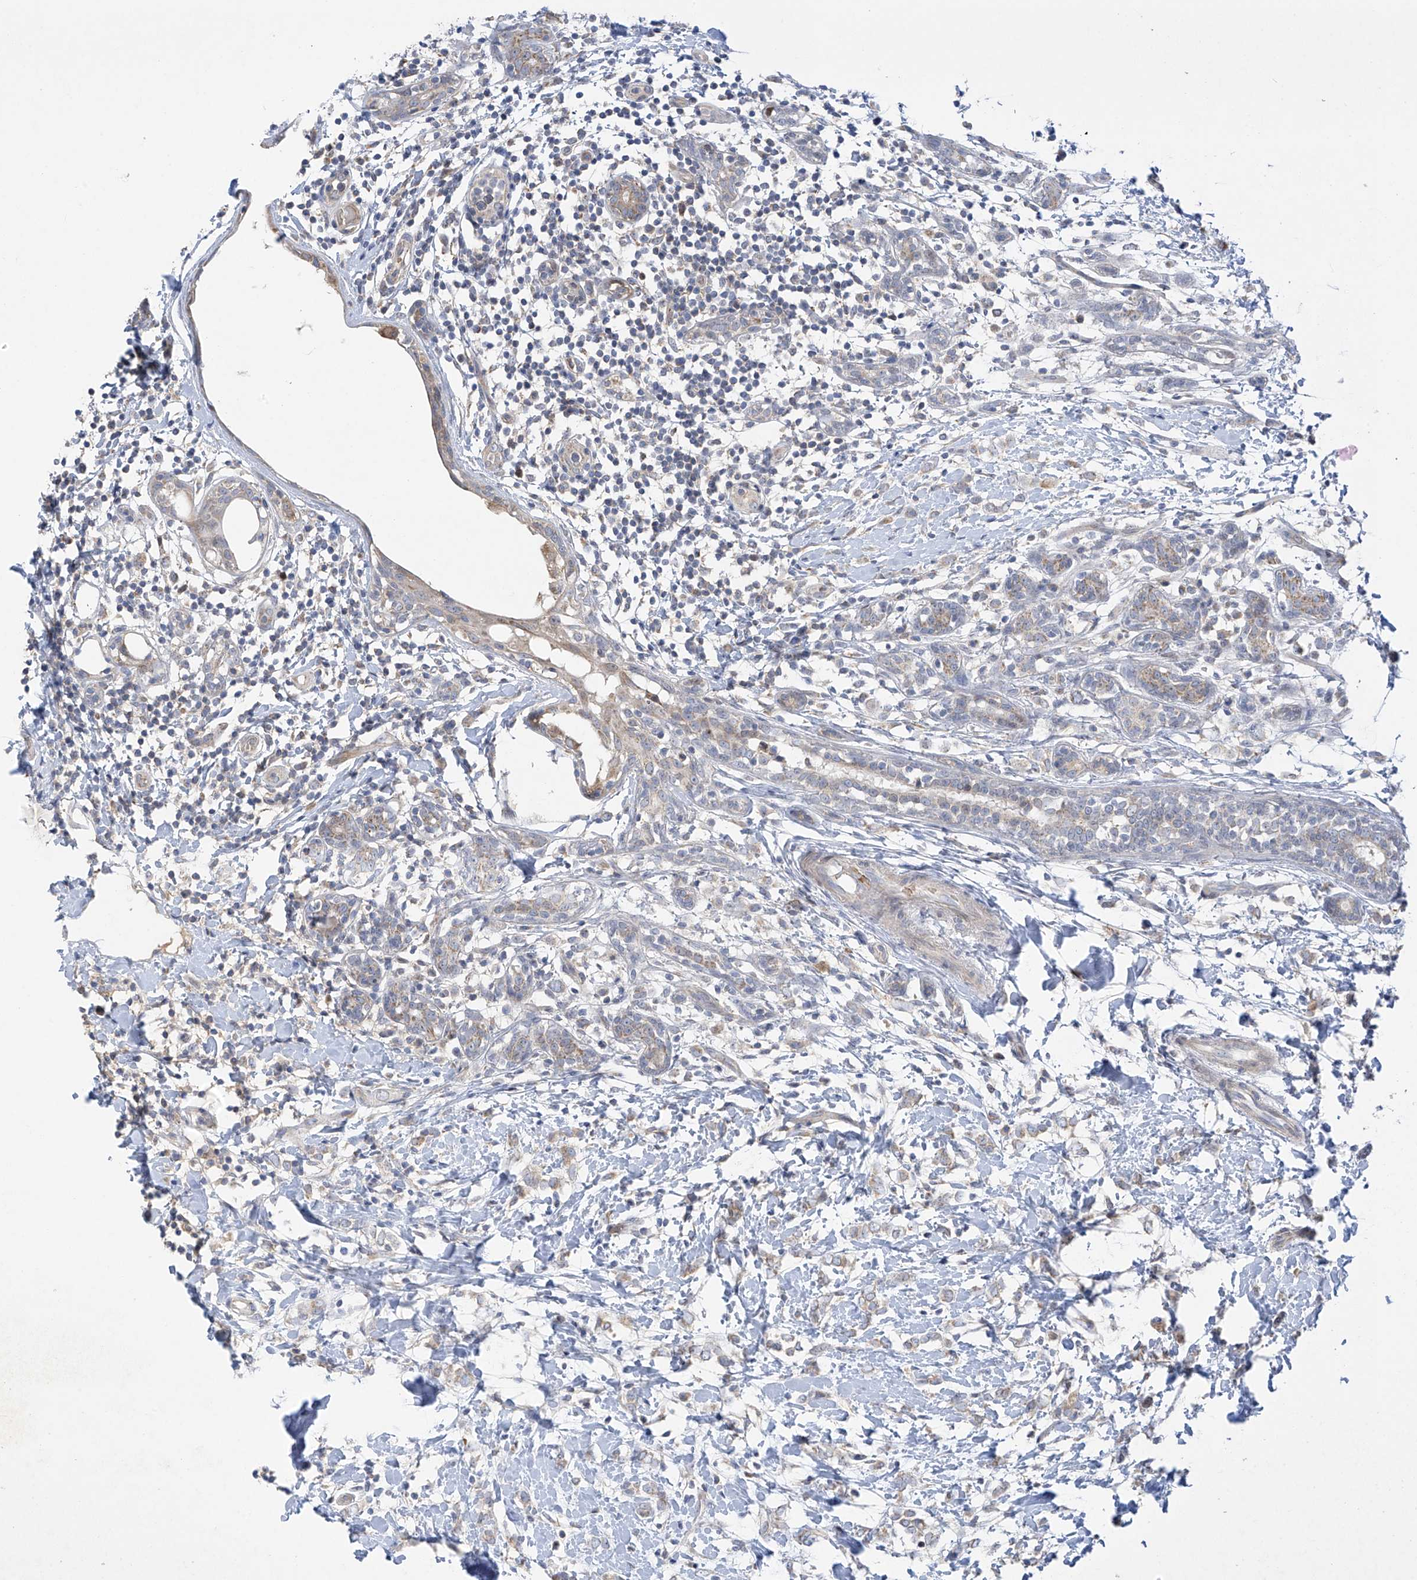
{"staining": {"intensity": "weak", "quantity": "<25%", "location": "cytoplasmic/membranous"}, "tissue": "breast cancer", "cell_type": "Tumor cells", "image_type": "cancer", "snomed": [{"axis": "morphology", "description": "Normal tissue, NOS"}, {"axis": "morphology", "description": "Lobular carcinoma"}, {"axis": "topography", "description": "Breast"}], "caption": "This micrograph is of breast cancer (lobular carcinoma) stained with immunohistochemistry to label a protein in brown with the nuclei are counter-stained blue. There is no positivity in tumor cells. (Stains: DAB immunohistochemistry with hematoxylin counter stain, Microscopy: brightfield microscopy at high magnification).", "gene": "METTL18", "patient": {"sex": "female", "age": 47}}